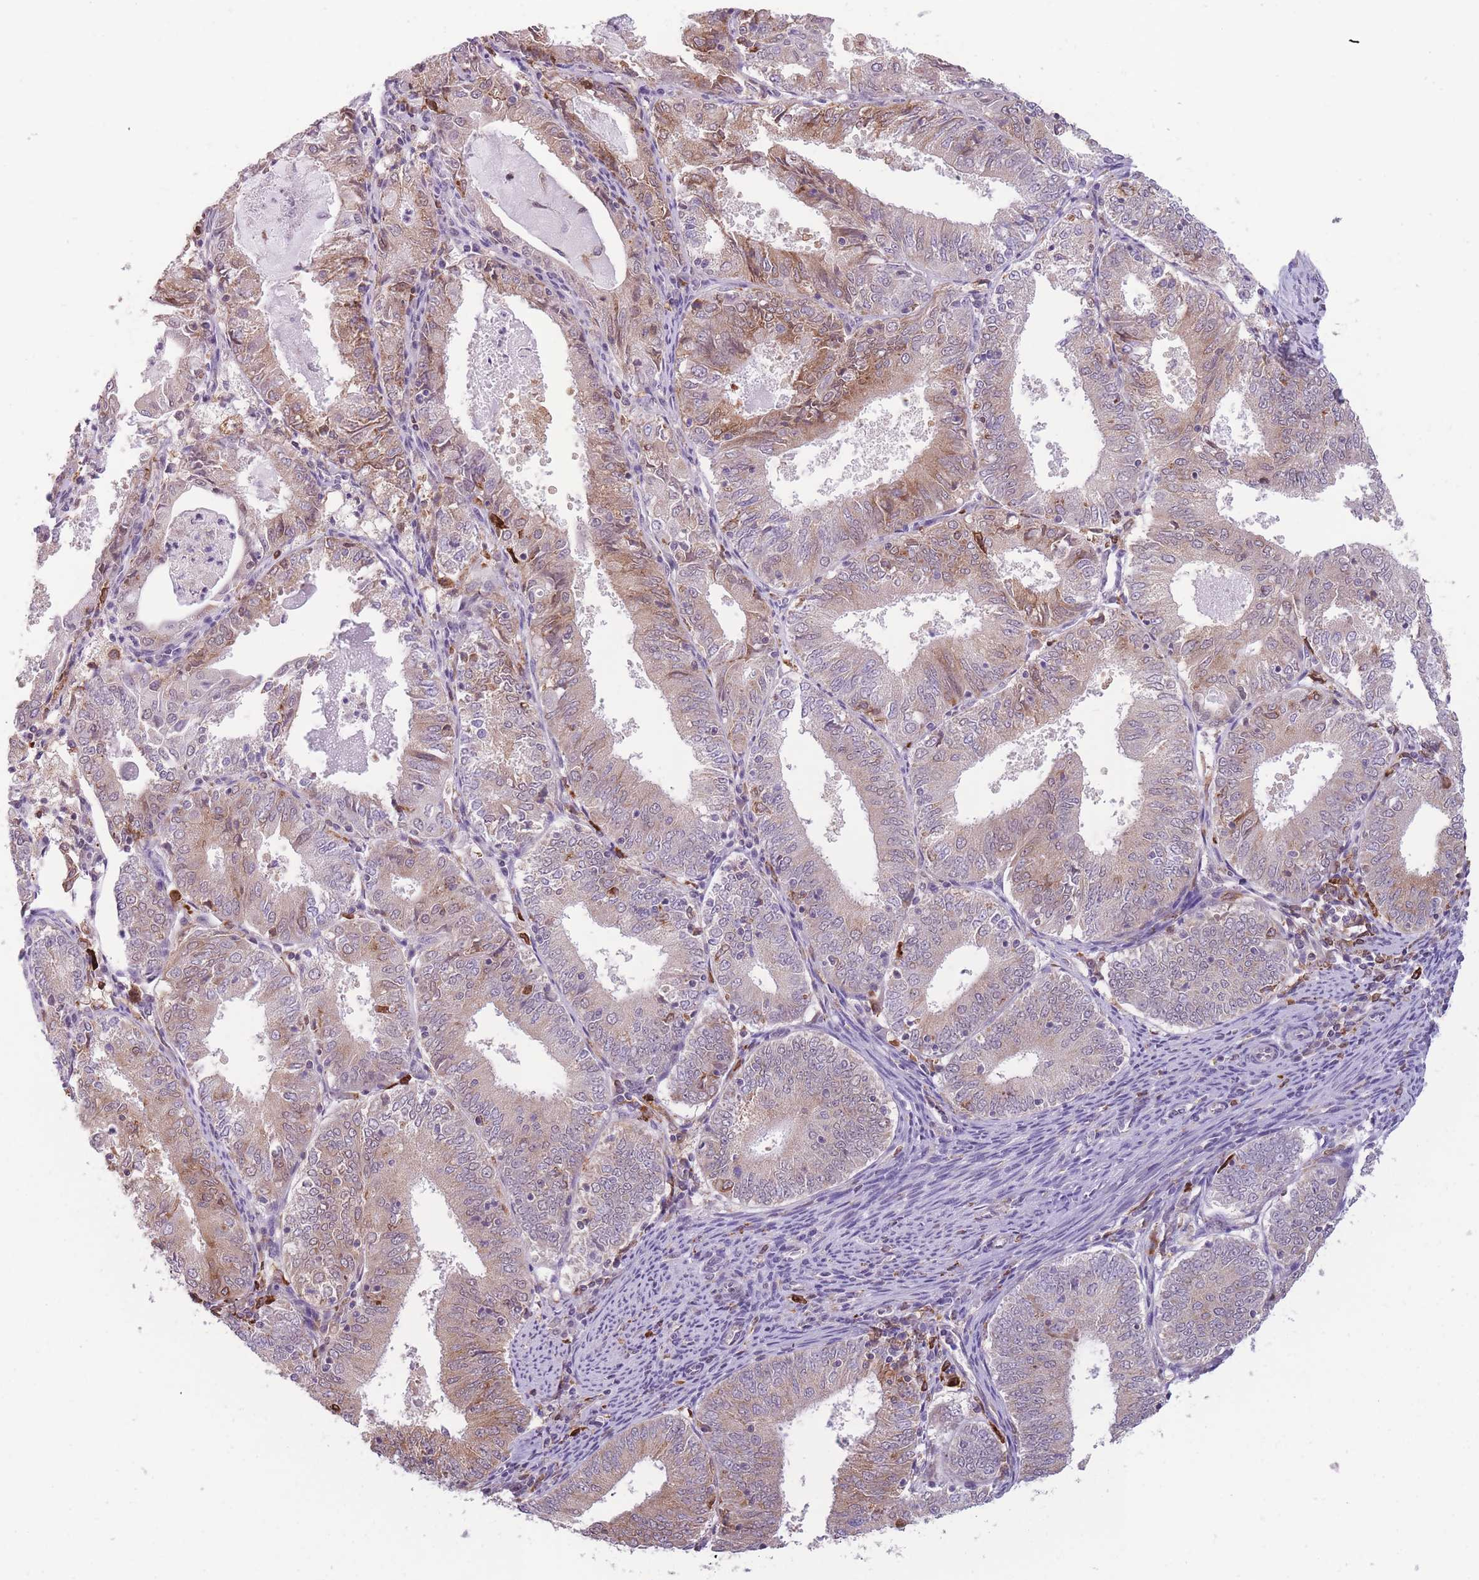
{"staining": {"intensity": "moderate", "quantity": "25%-75%", "location": "cytoplasmic/membranous"}, "tissue": "endometrial cancer", "cell_type": "Tumor cells", "image_type": "cancer", "snomed": [{"axis": "morphology", "description": "Adenocarcinoma, NOS"}, {"axis": "topography", "description": "Endometrium"}], "caption": "Immunohistochemical staining of endometrial cancer reveals medium levels of moderate cytoplasmic/membranous protein positivity in approximately 25%-75% of tumor cells.", "gene": "TMEM121", "patient": {"sex": "female", "age": 57}}